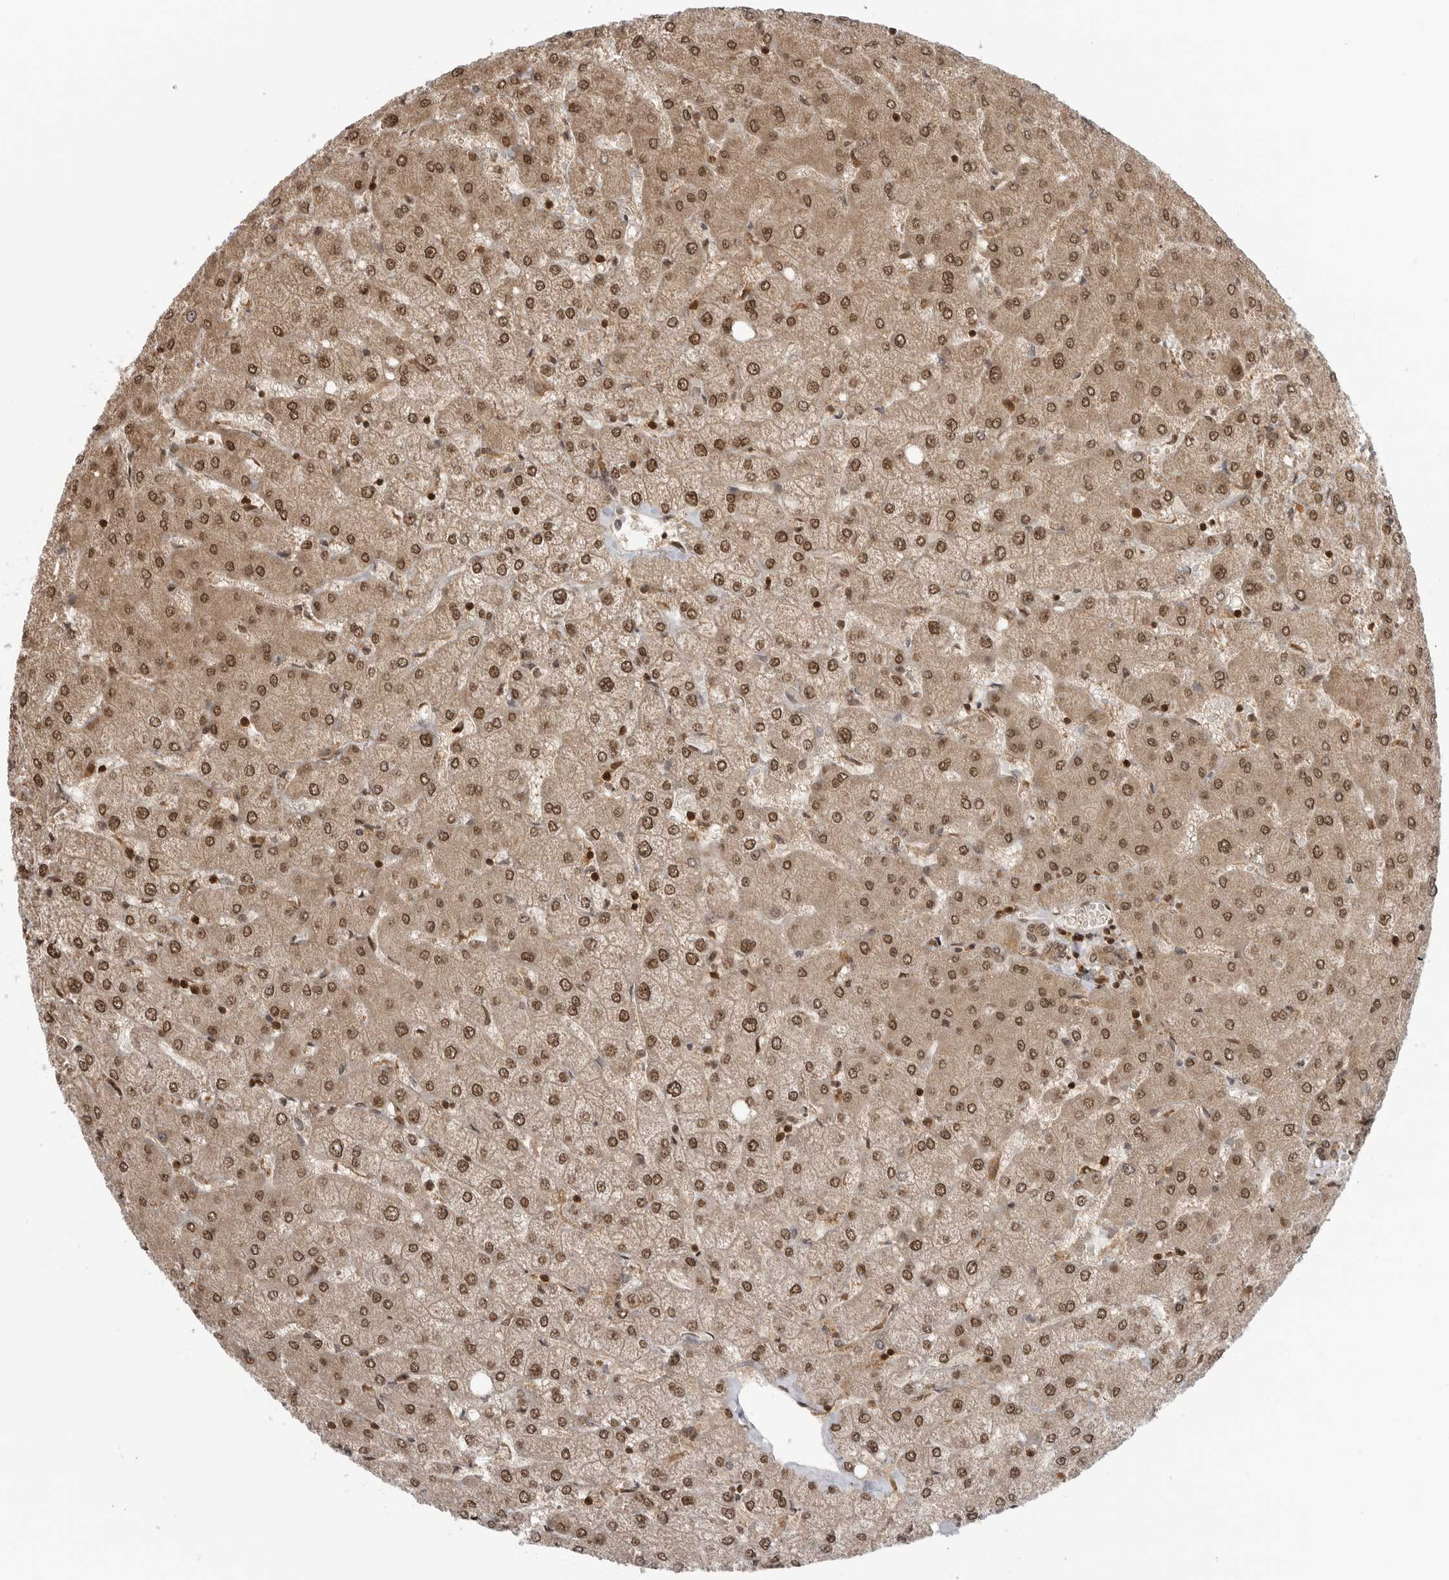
{"staining": {"intensity": "moderate", "quantity": ">75%", "location": "cytoplasmic/membranous,nuclear"}, "tissue": "liver", "cell_type": "Cholangiocytes", "image_type": "normal", "snomed": [{"axis": "morphology", "description": "Normal tissue, NOS"}, {"axis": "topography", "description": "Liver"}], "caption": "Approximately >75% of cholangiocytes in benign human liver reveal moderate cytoplasmic/membranous,nuclear protein expression as visualized by brown immunohistochemical staining.", "gene": "SZRD1", "patient": {"sex": "female", "age": 54}}